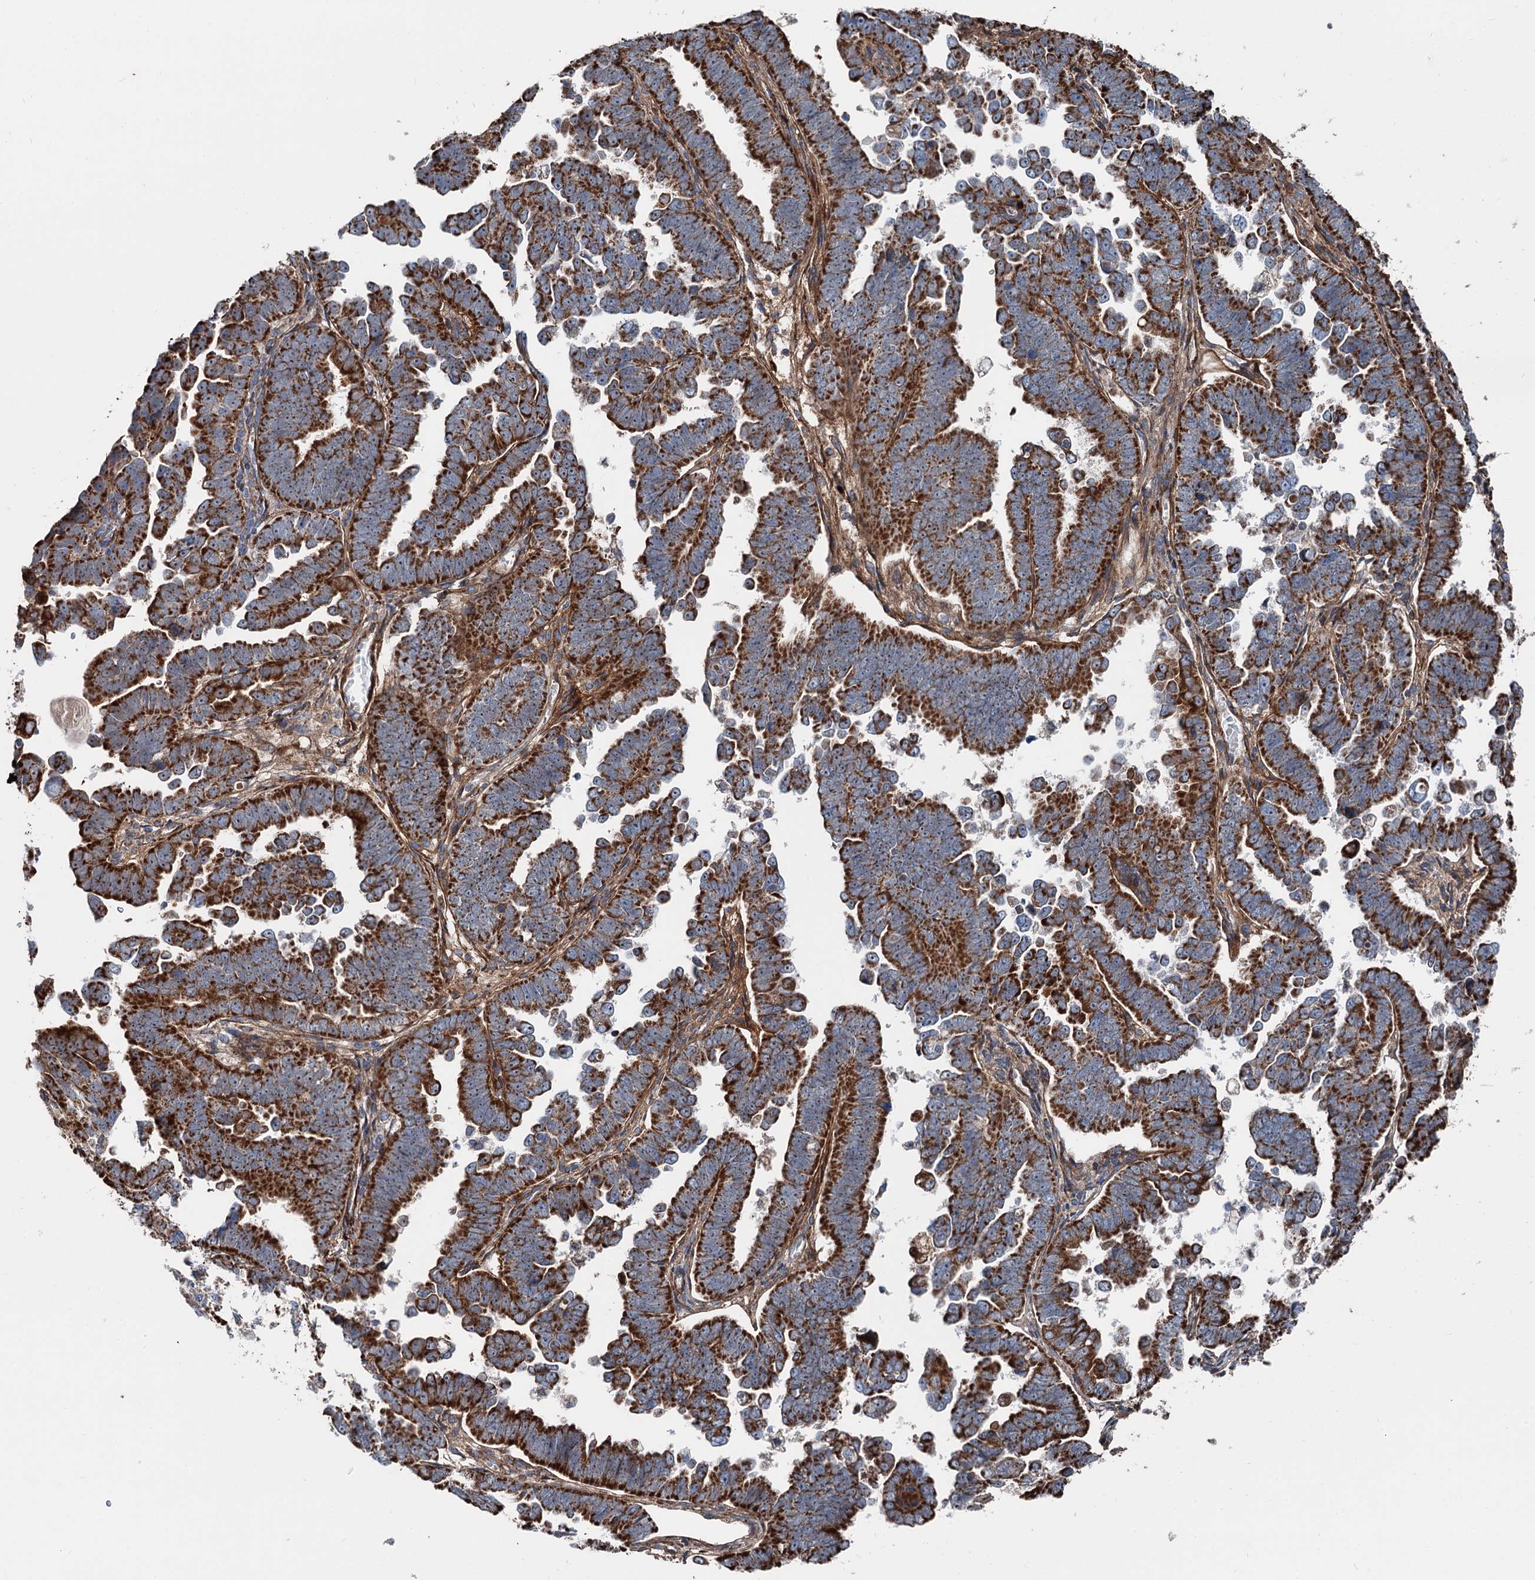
{"staining": {"intensity": "strong", "quantity": ">75%", "location": "cytoplasmic/membranous"}, "tissue": "endometrial cancer", "cell_type": "Tumor cells", "image_type": "cancer", "snomed": [{"axis": "morphology", "description": "Adenocarcinoma, NOS"}, {"axis": "topography", "description": "Endometrium"}], "caption": "Protein expression analysis of human endometrial adenocarcinoma reveals strong cytoplasmic/membranous staining in about >75% of tumor cells.", "gene": "DDIAS", "patient": {"sex": "female", "age": 75}}